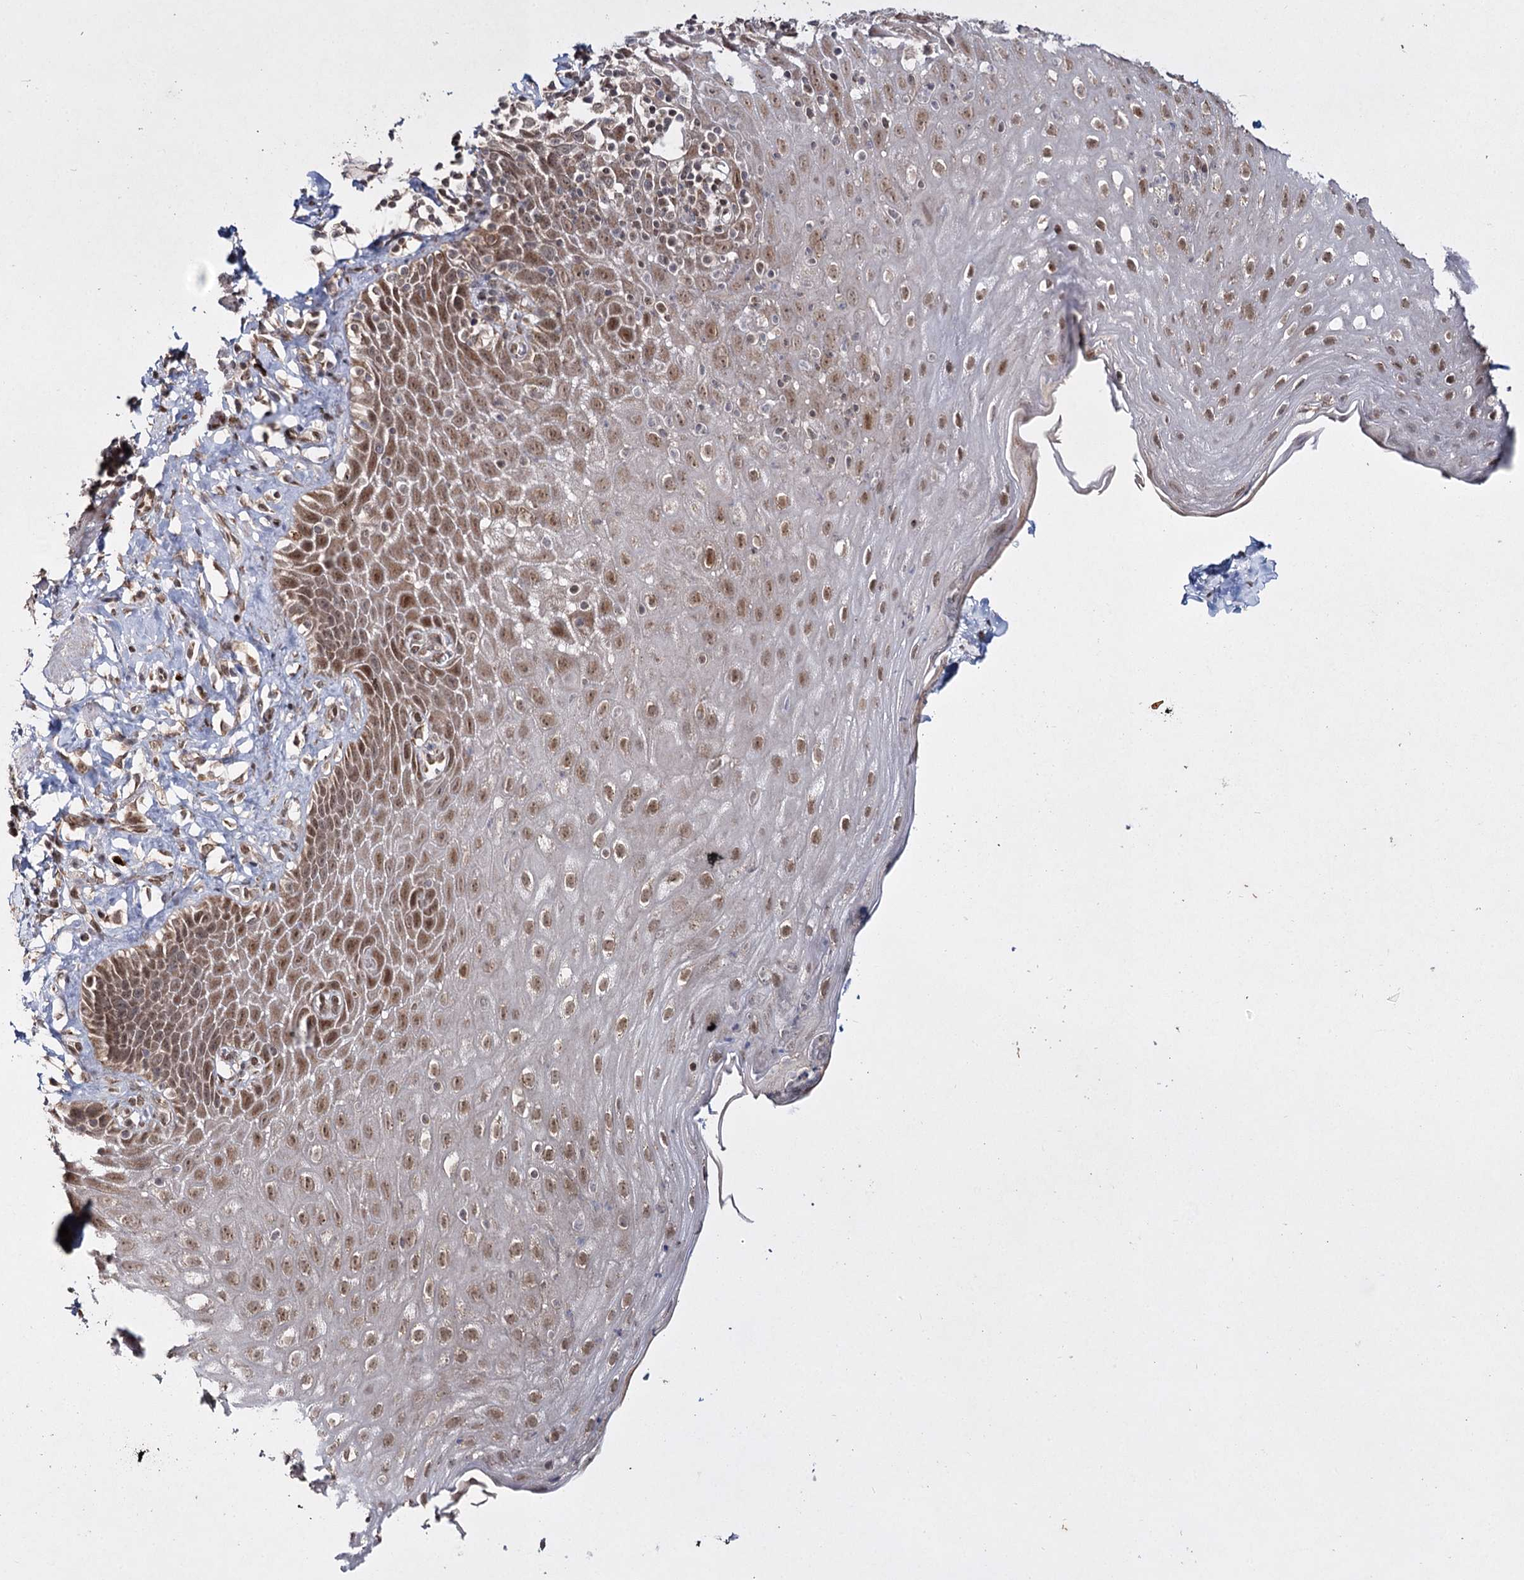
{"staining": {"intensity": "moderate", "quantity": ">75%", "location": "nuclear"}, "tissue": "esophagus", "cell_type": "Squamous epithelial cells", "image_type": "normal", "snomed": [{"axis": "morphology", "description": "Normal tissue, NOS"}, {"axis": "topography", "description": "Esophagus"}], "caption": "Protein staining of normal esophagus shows moderate nuclear positivity in about >75% of squamous epithelial cells. Immunohistochemistry stains the protein of interest in brown and the nuclei are stained blue.", "gene": "TRNT1", "patient": {"sex": "female", "age": 61}}